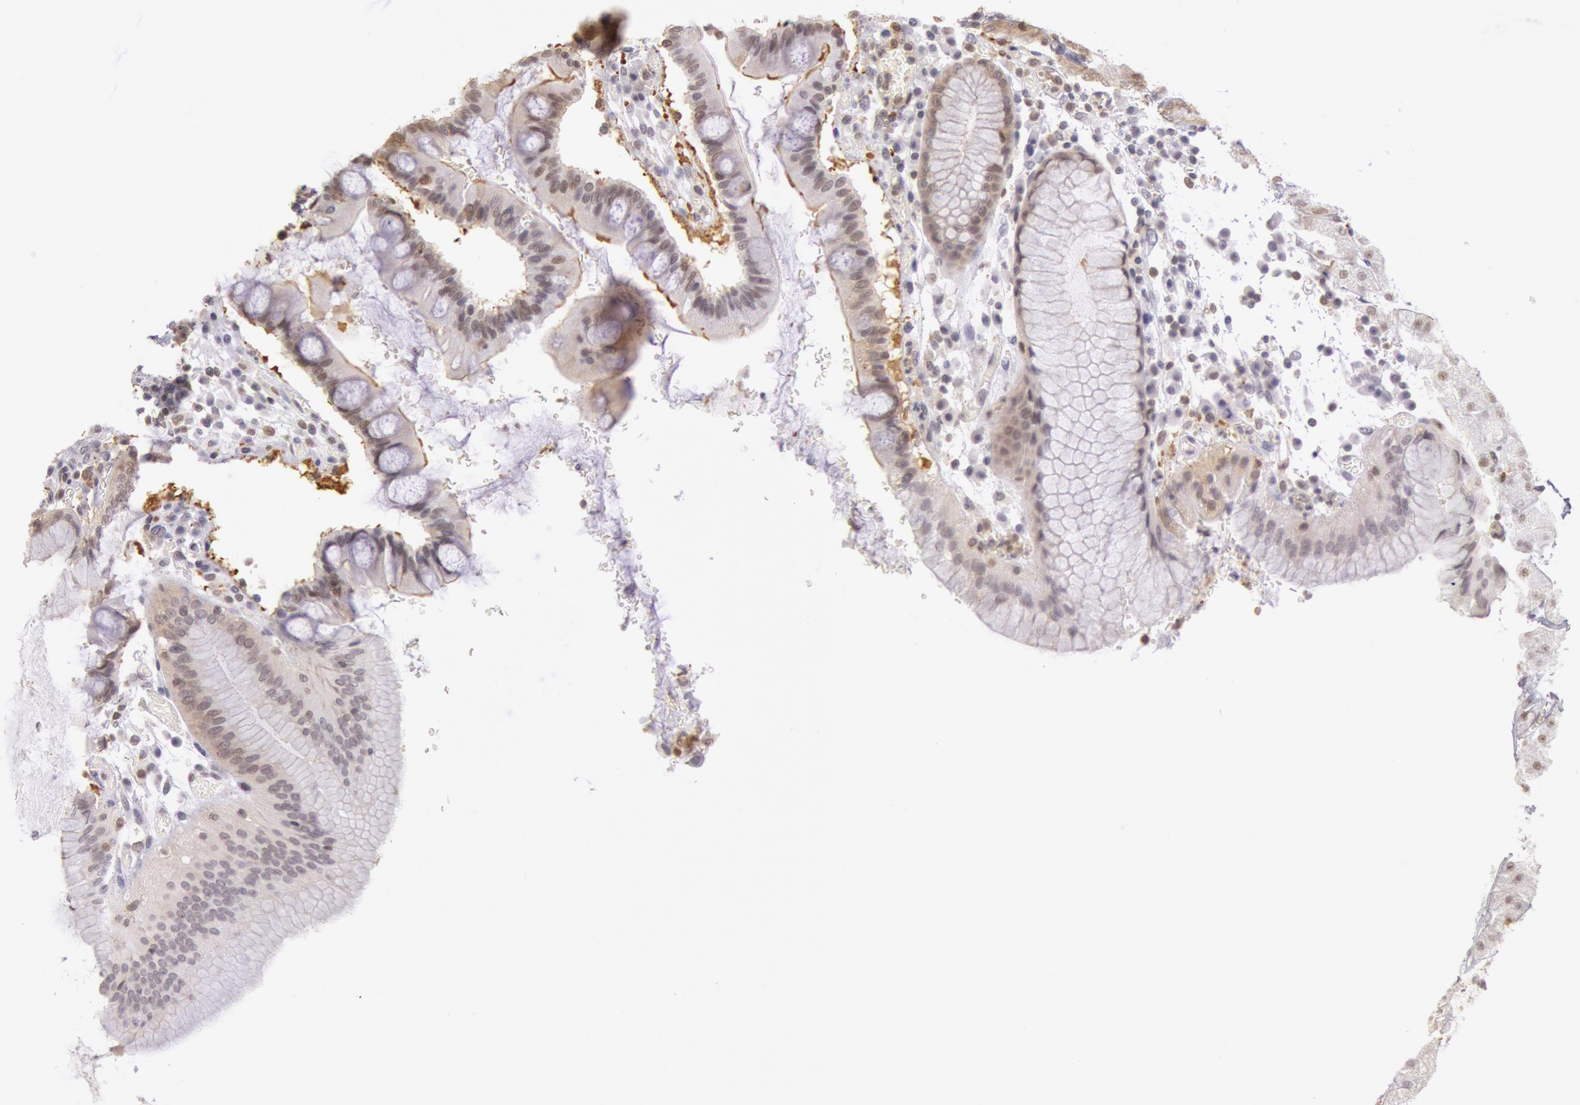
{"staining": {"intensity": "moderate", "quantity": ">75%", "location": "cytoplasmic/membranous,nuclear"}, "tissue": "stomach", "cell_type": "Glandular cells", "image_type": "normal", "snomed": [{"axis": "morphology", "description": "Normal tissue, NOS"}, {"axis": "topography", "description": "Stomach, lower"}], "caption": "Brown immunohistochemical staining in normal stomach displays moderate cytoplasmic/membranous,nuclear expression in about >75% of glandular cells. (DAB (3,3'-diaminobenzidine) IHC with brightfield microscopy, high magnification).", "gene": "HIF1A", "patient": {"sex": "female", "age": 73}}